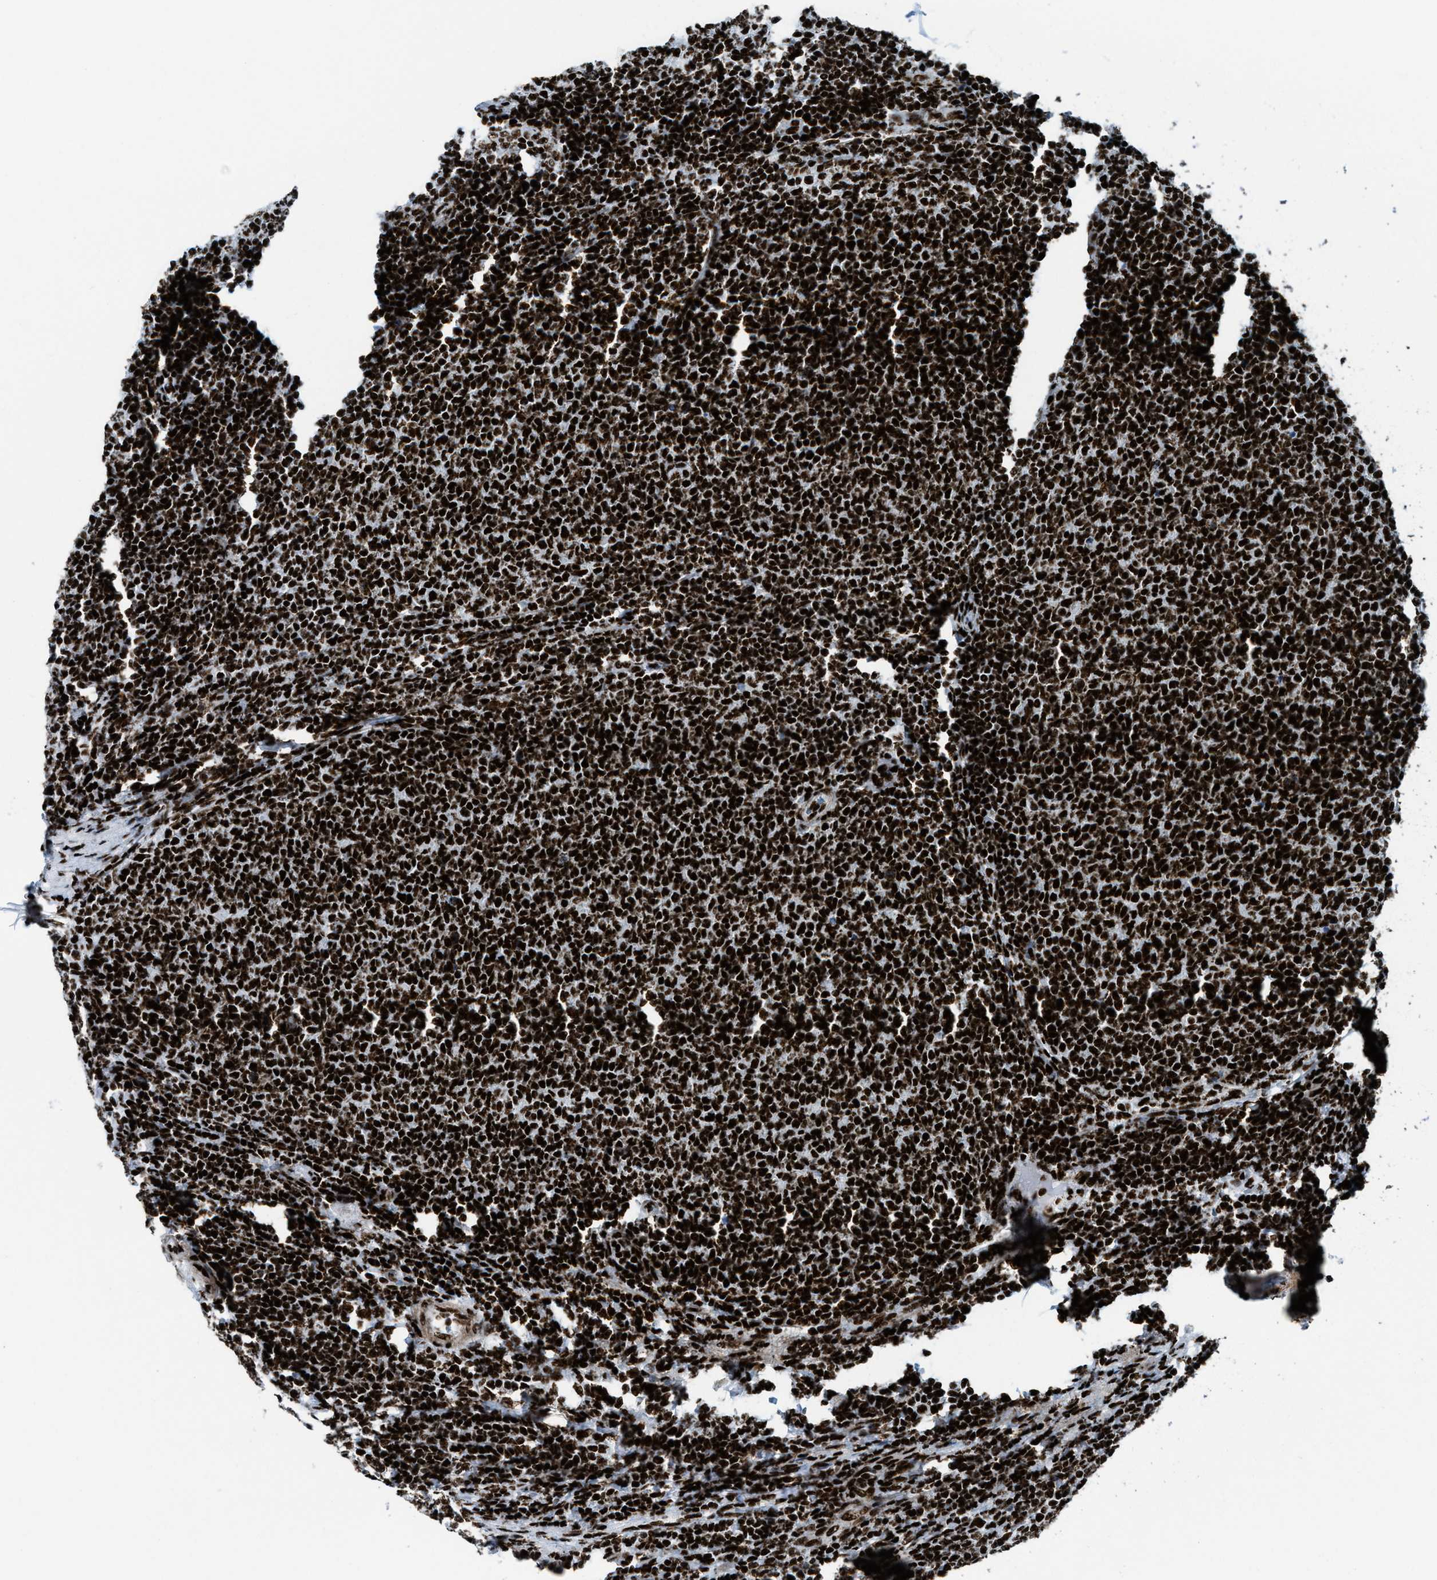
{"staining": {"intensity": "strong", "quantity": ">75%", "location": "nuclear"}, "tissue": "lymphoma", "cell_type": "Tumor cells", "image_type": "cancer", "snomed": [{"axis": "morphology", "description": "Malignant lymphoma, non-Hodgkin's type, Low grade"}, {"axis": "topography", "description": "Lymph node"}], "caption": "Immunohistochemistry (IHC) histopathology image of neoplastic tissue: human lymphoma stained using immunohistochemistry (IHC) shows high levels of strong protein expression localized specifically in the nuclear of tumor cells, appearing as a nuclear brown color.", "gene": "NONO", "patient": {"sex": "male", "age": 66}}